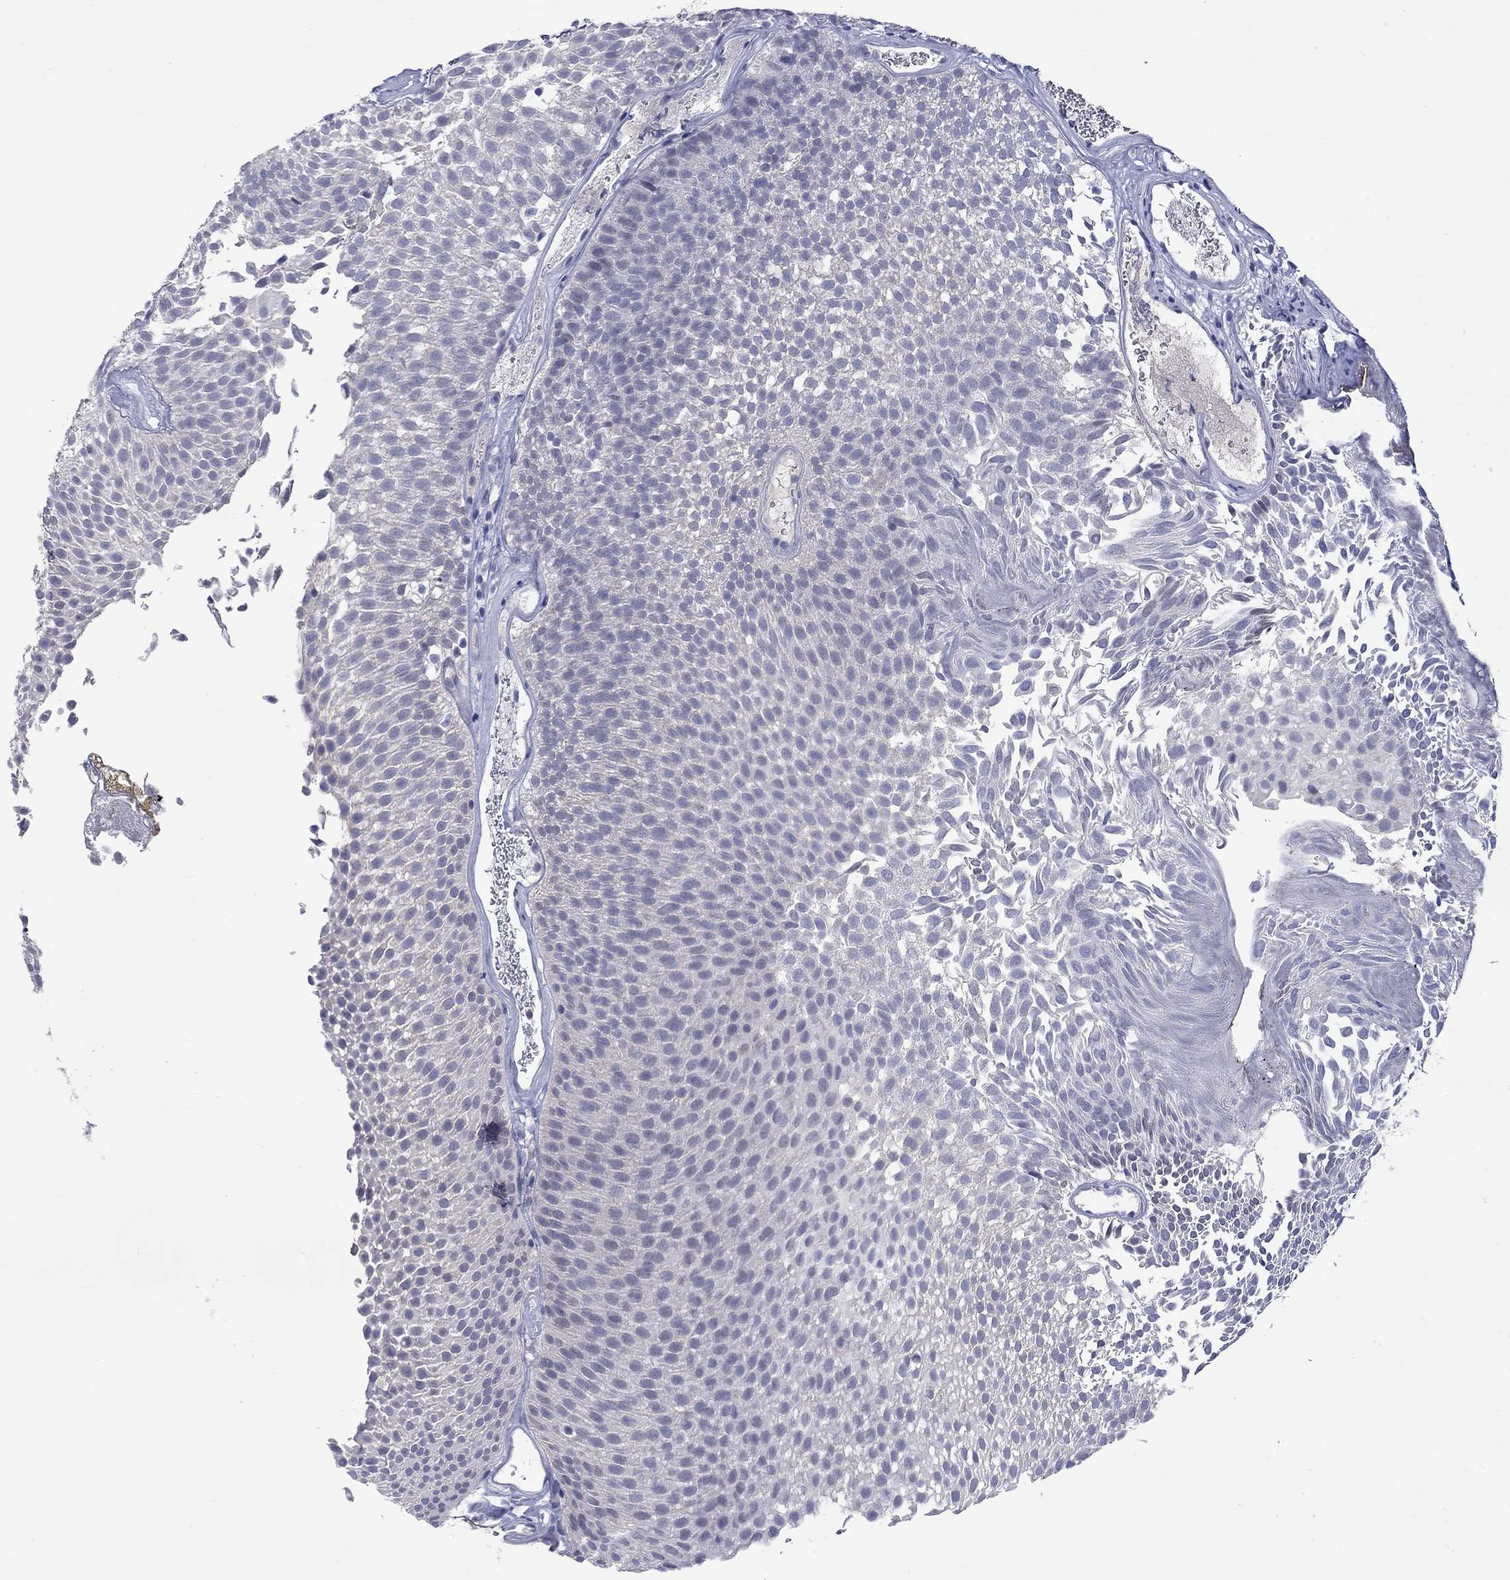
{"staining": {"intensity": "negative", "quantity": "none", "location": "none"}, "tissue": "urothelial cancer", "cell_type": "Tumor cells", "image_type": "cancer", "snomed": [{"axis": "morphology", "description": "Urothelial carcinoma, Low grade"}, {"axis": "topography", "description": "Urinary bladder"}], "caption": "Tumor cells are negative for brown protein staining in low-grade urothelial carcinoma.", "gene": "LRFN4", "patient": {"sex": "male", "age": 52}}